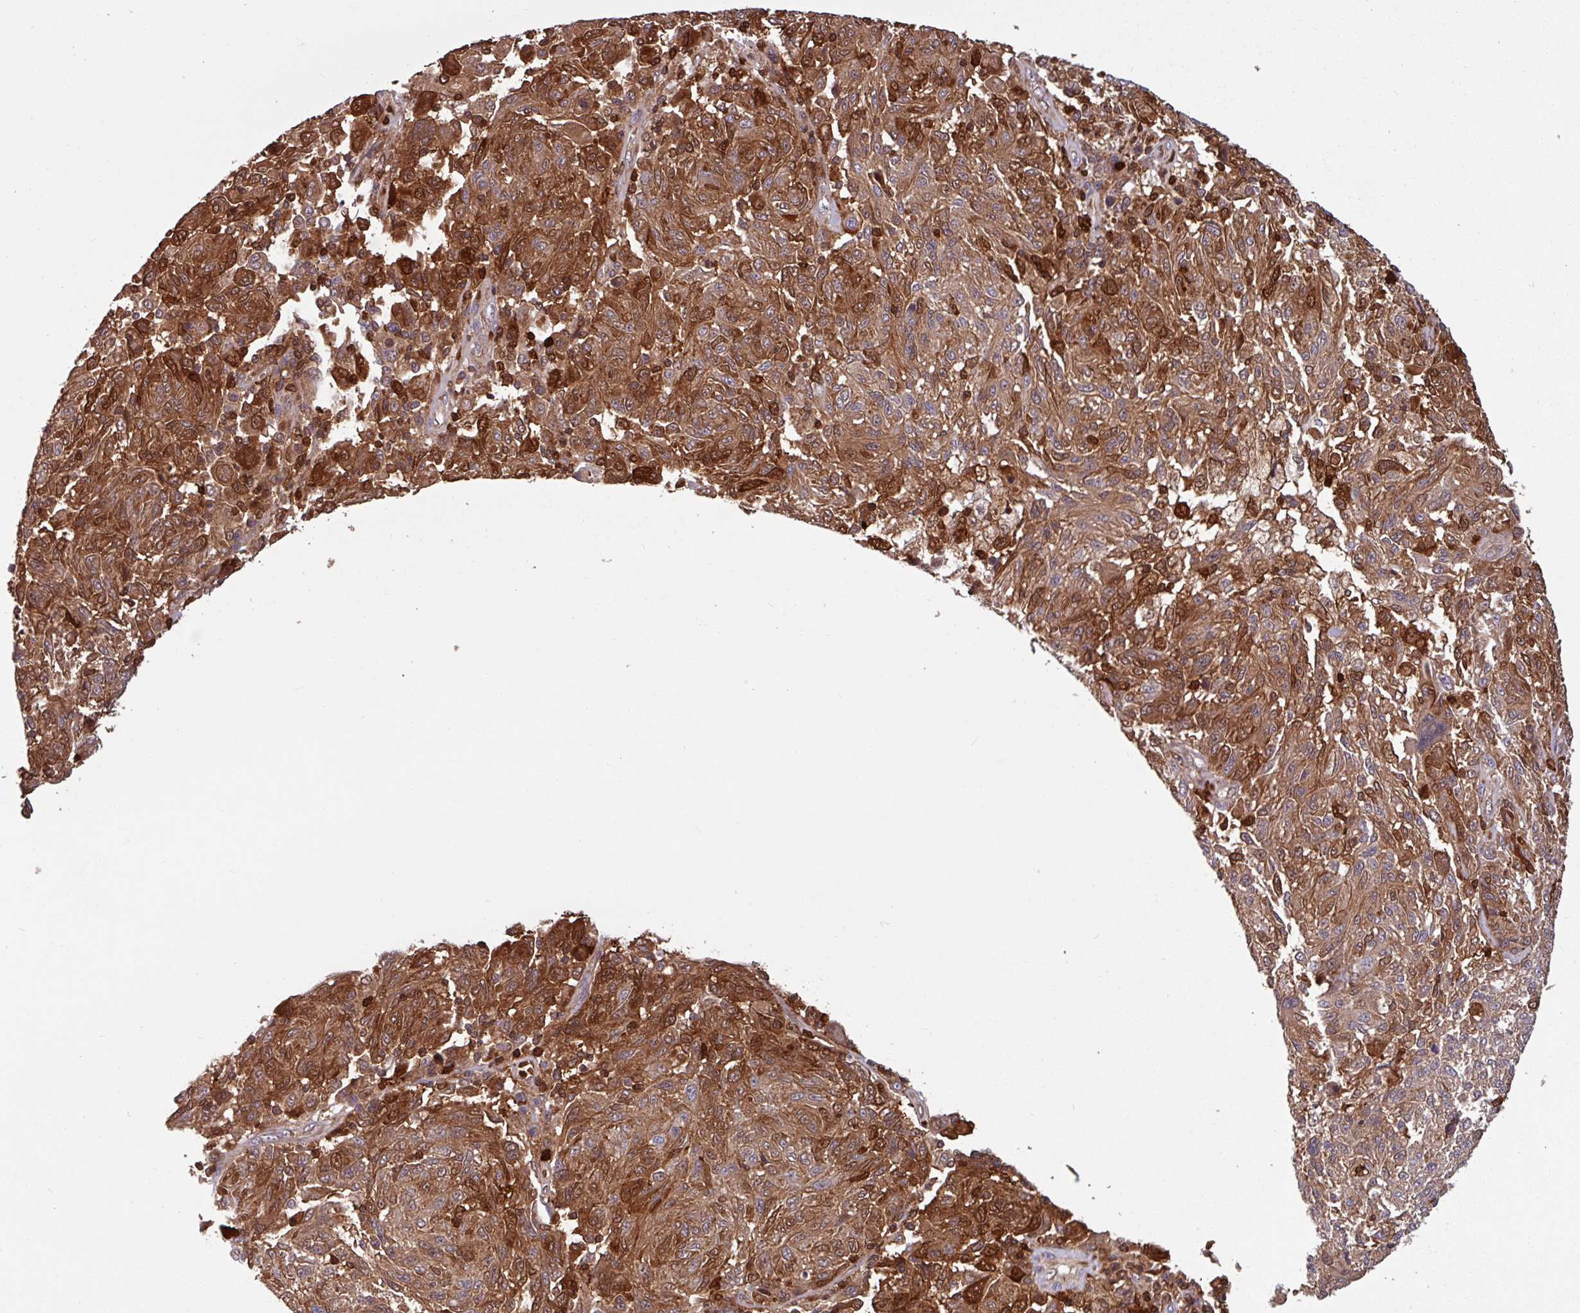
{"staining": {"intensity": "strong", "quantity": "25%-75%", "location": "cytoplasmic/membranous,nuclear"}, "tissue": "melanoma", "cell_type": "Tumor cells", "image_type": "cancer", "snomed": [{"axis": "morphology", "description": "Malignant melanoma, NOS"}, {"axis": "topography", "description": "Skin"}], "caption": "Strong cytoplasmic/membranous and nuclear expression is appreciated in about 25%-75% of tumor cells in melanoma.", "gene": "SEC61G", "patient": {"sex": "male", "age": 53}}